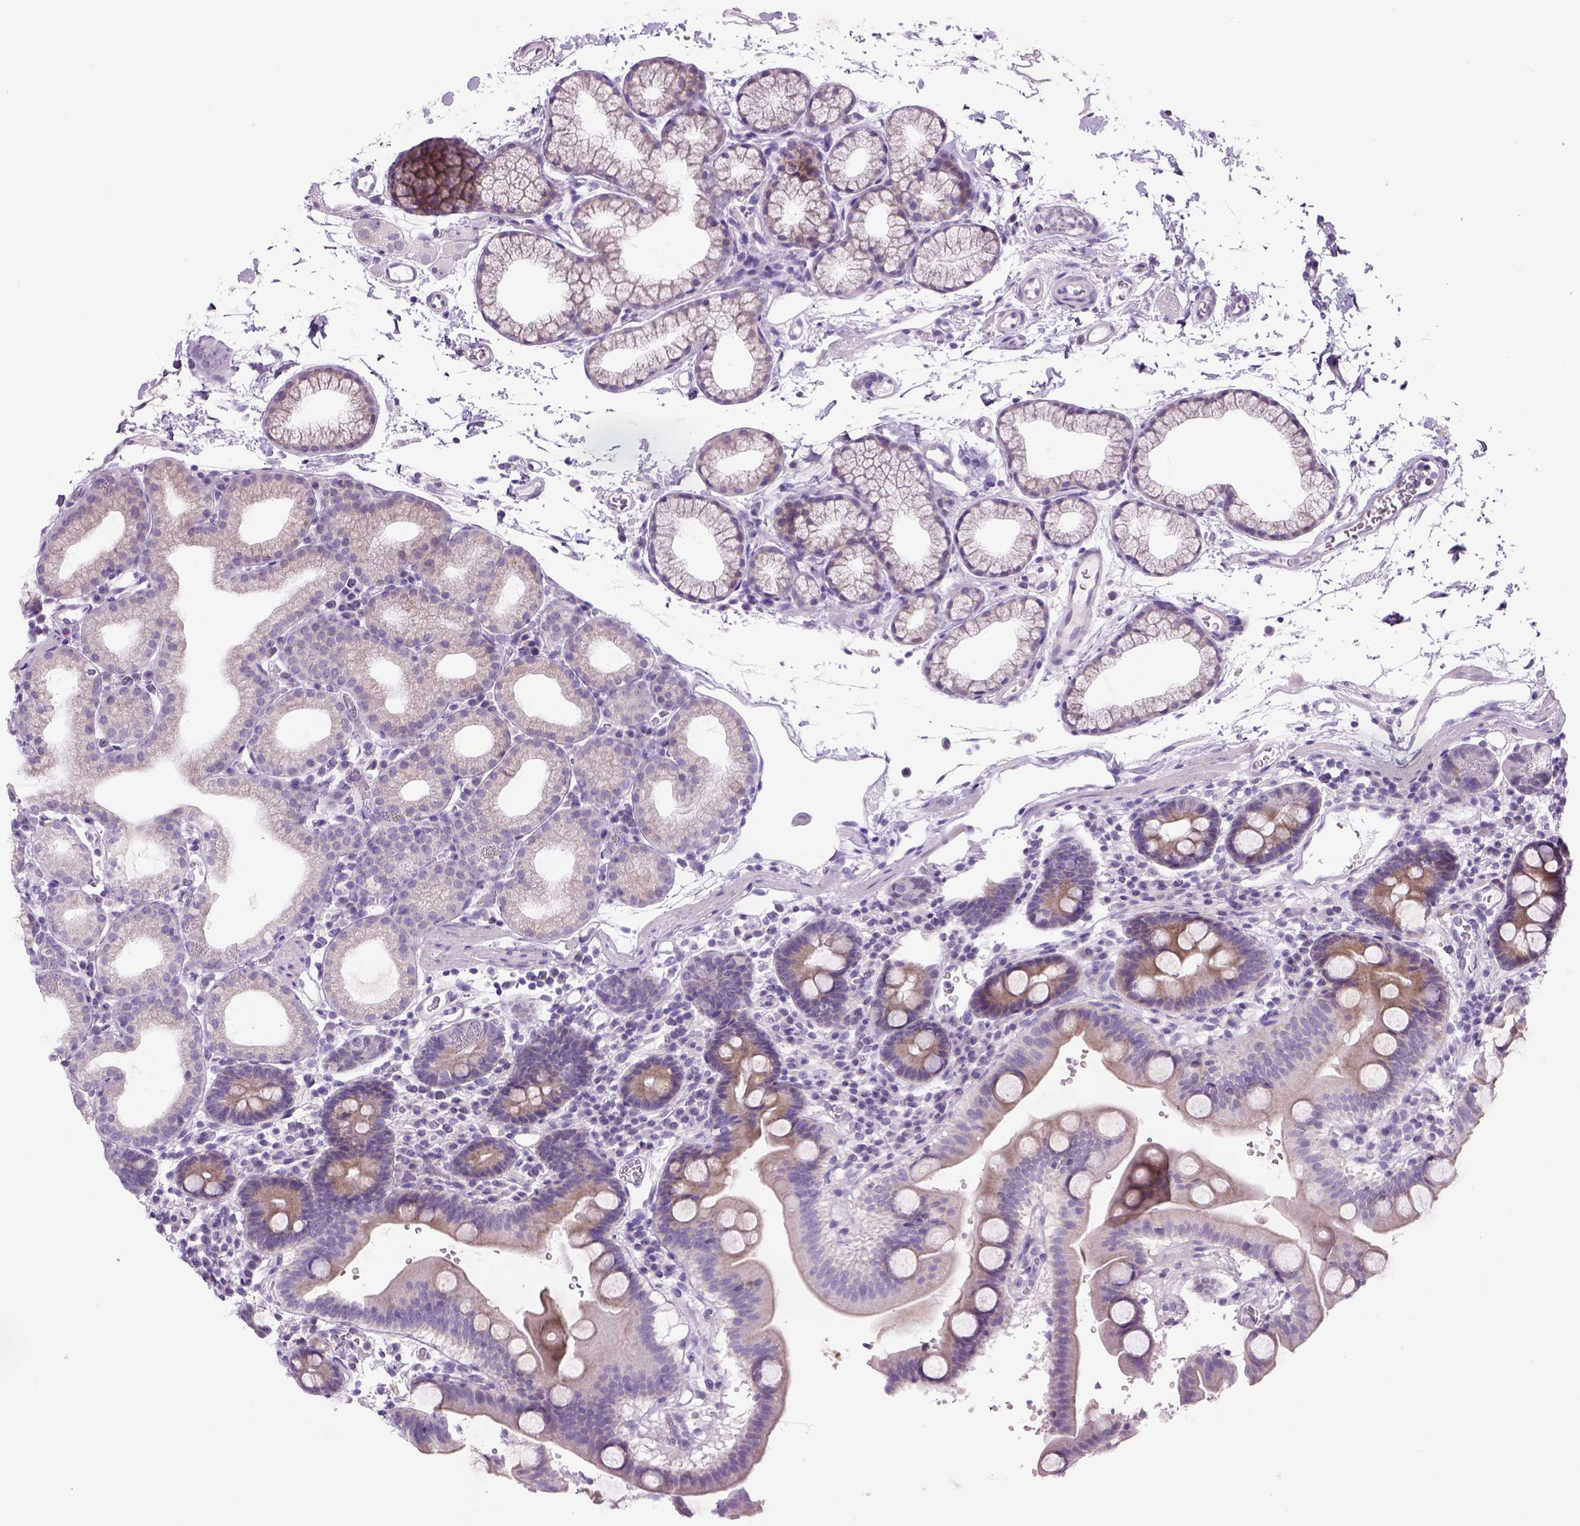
{"staining": {"intensity": "weak", "quantity": ">75%", "location": "cytoplasmic/membranous"}, "tissue": "duodenum", "cell_type": "Glandular cells", "image_type": "normal", "snomed": [{"axis": "morphology", "description": "Normal tissue, NOS"}, {"axis": "topography", "description": "Duodenum"}], "caption": "Immunohistochemistry (IHC) histopathology image of normal human duodenum stained for a protein (brown), which exhibits low levels of weak cytoplasmic/membranous staining in approximately >75% of glandular cells.", "gene": "ADGRV1", "patient": {"sex": "male", "age": 59}}